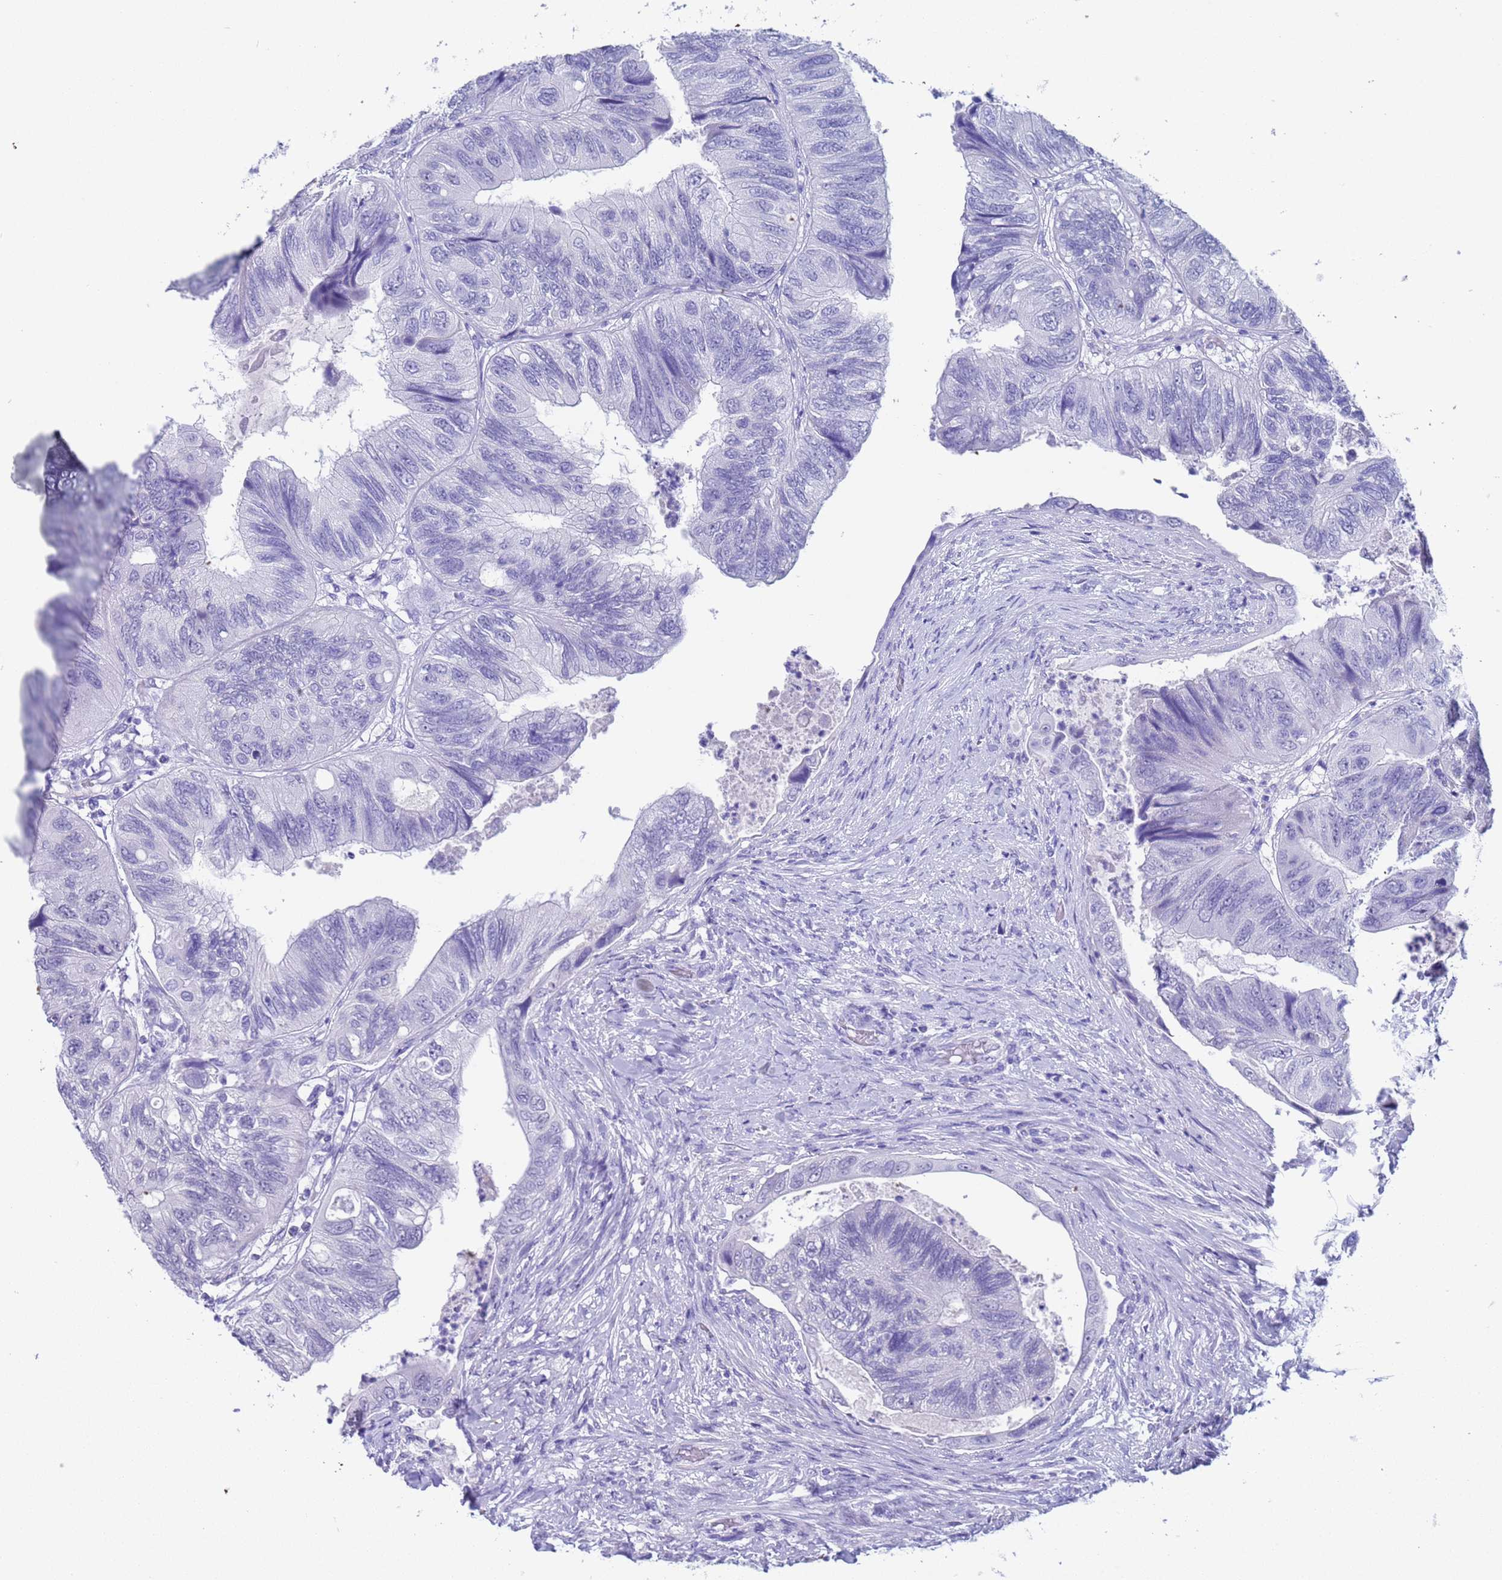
{"staining": {"intensity": "negative", "quantity": "none", "location": "none"}, "tissue": "colorectal cancer", "cell_type": "Tumor cells", "image_type": "cancer", "snomed": [{"axis": "morphology", "description": "Adenocarcinoma, NOS"}, {"axis": "topography", "description": "Rectum"}], "caption": "An image of colorectal cancer (adenocarcinoma) stained for a protein shows no brown staining in tumor cells.", "gene": "CKM", "patient": {"sex": "male", "age": 63}}